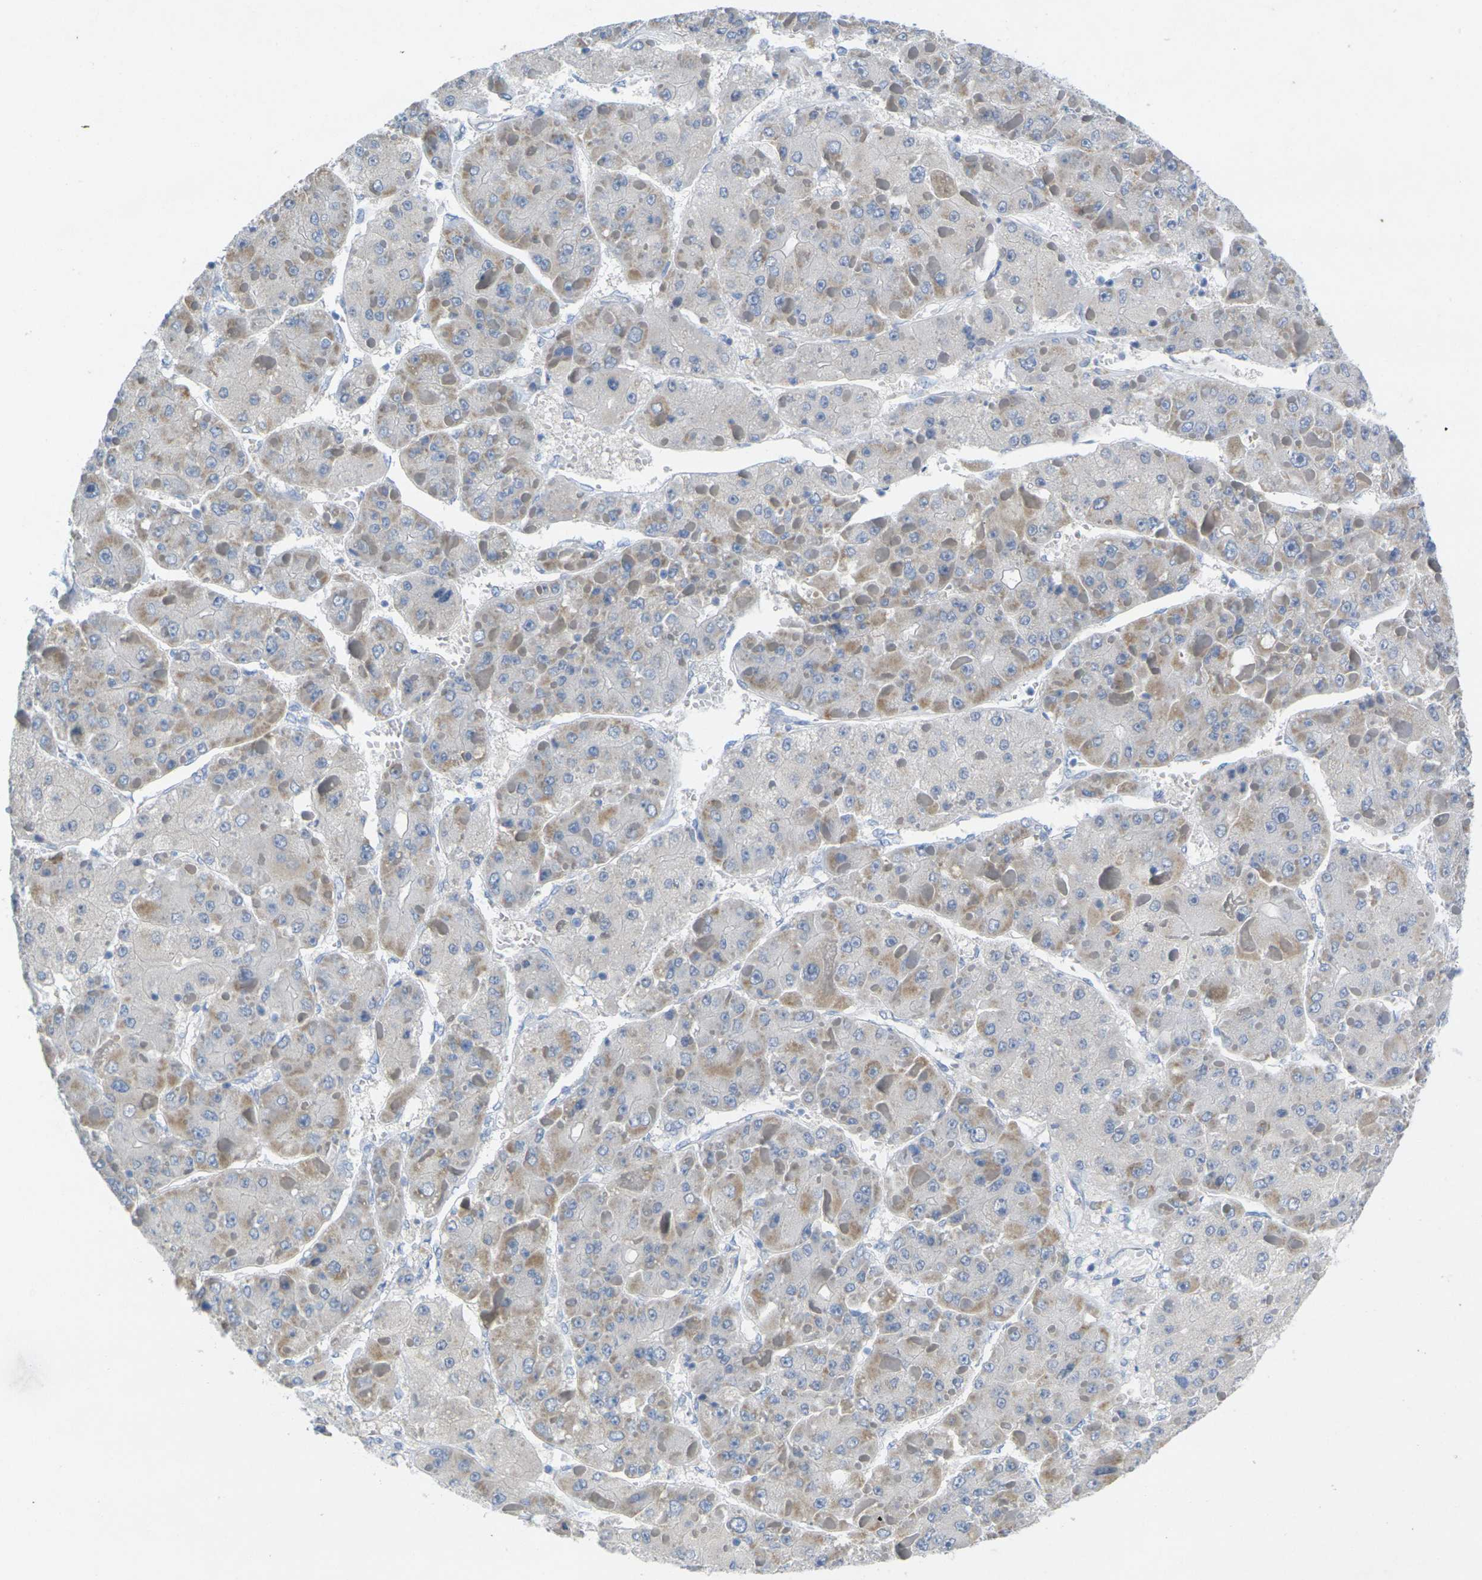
{"staining": {"intensity": "moderate", "quantity": "25%-75%", "location": "cytoplasmic/membranous"}, "tissue": "liver cancer", "cell_type": "Tumor cells", "image_type": "cancer", "snomed": [{"axis": "morphology", "description": "Carcinoma, Hepatocellular, NOS"}, {"axis": "topography", "description": "Liver"}], "caption": "Brown immunohistochemical staining in human hepatocellular carcinoma (liver) demonstrates moderate cytoplasmic/membranous staining in approximately 25%-75% of tumor cells.", "gene": "TNNI3", "patient": {"sex": "female", "age": 73}}